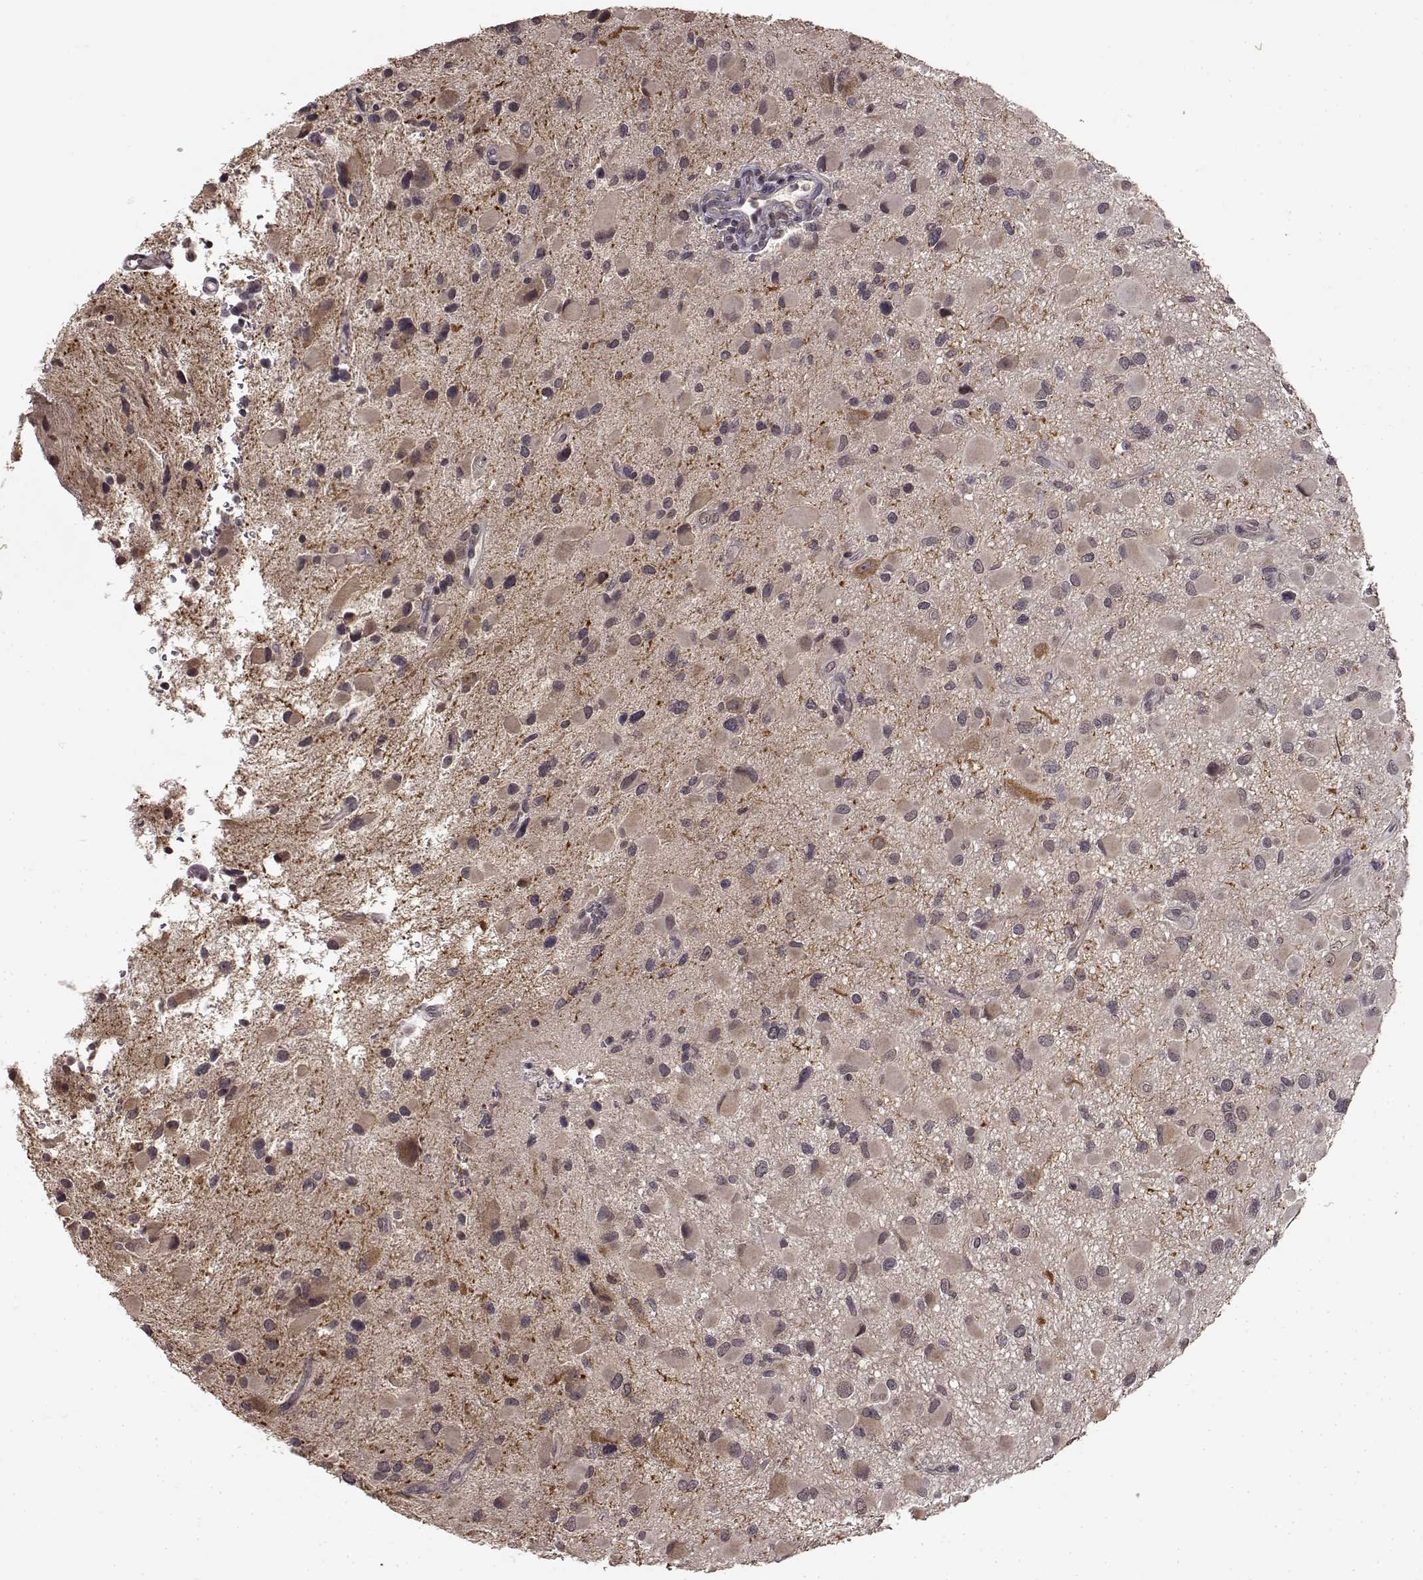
{"staining": {"intensity": "negative", "quantity": "none", "location": "none"}, "tissue": "glioma", "cell_type": "Tumor cells", "image_type": "cancer", "snomed": [{"axis": "morphology", "description": "Glioma, malignant, Low grade"}, {"axis": "topography", "description": "Brain"}], "caption": "Glioma was stained to show a protein in brown. There is no significant positivity in tumor cells.", "gene": "NTRK2", "patient": {"sex": "female", "age": 32}}